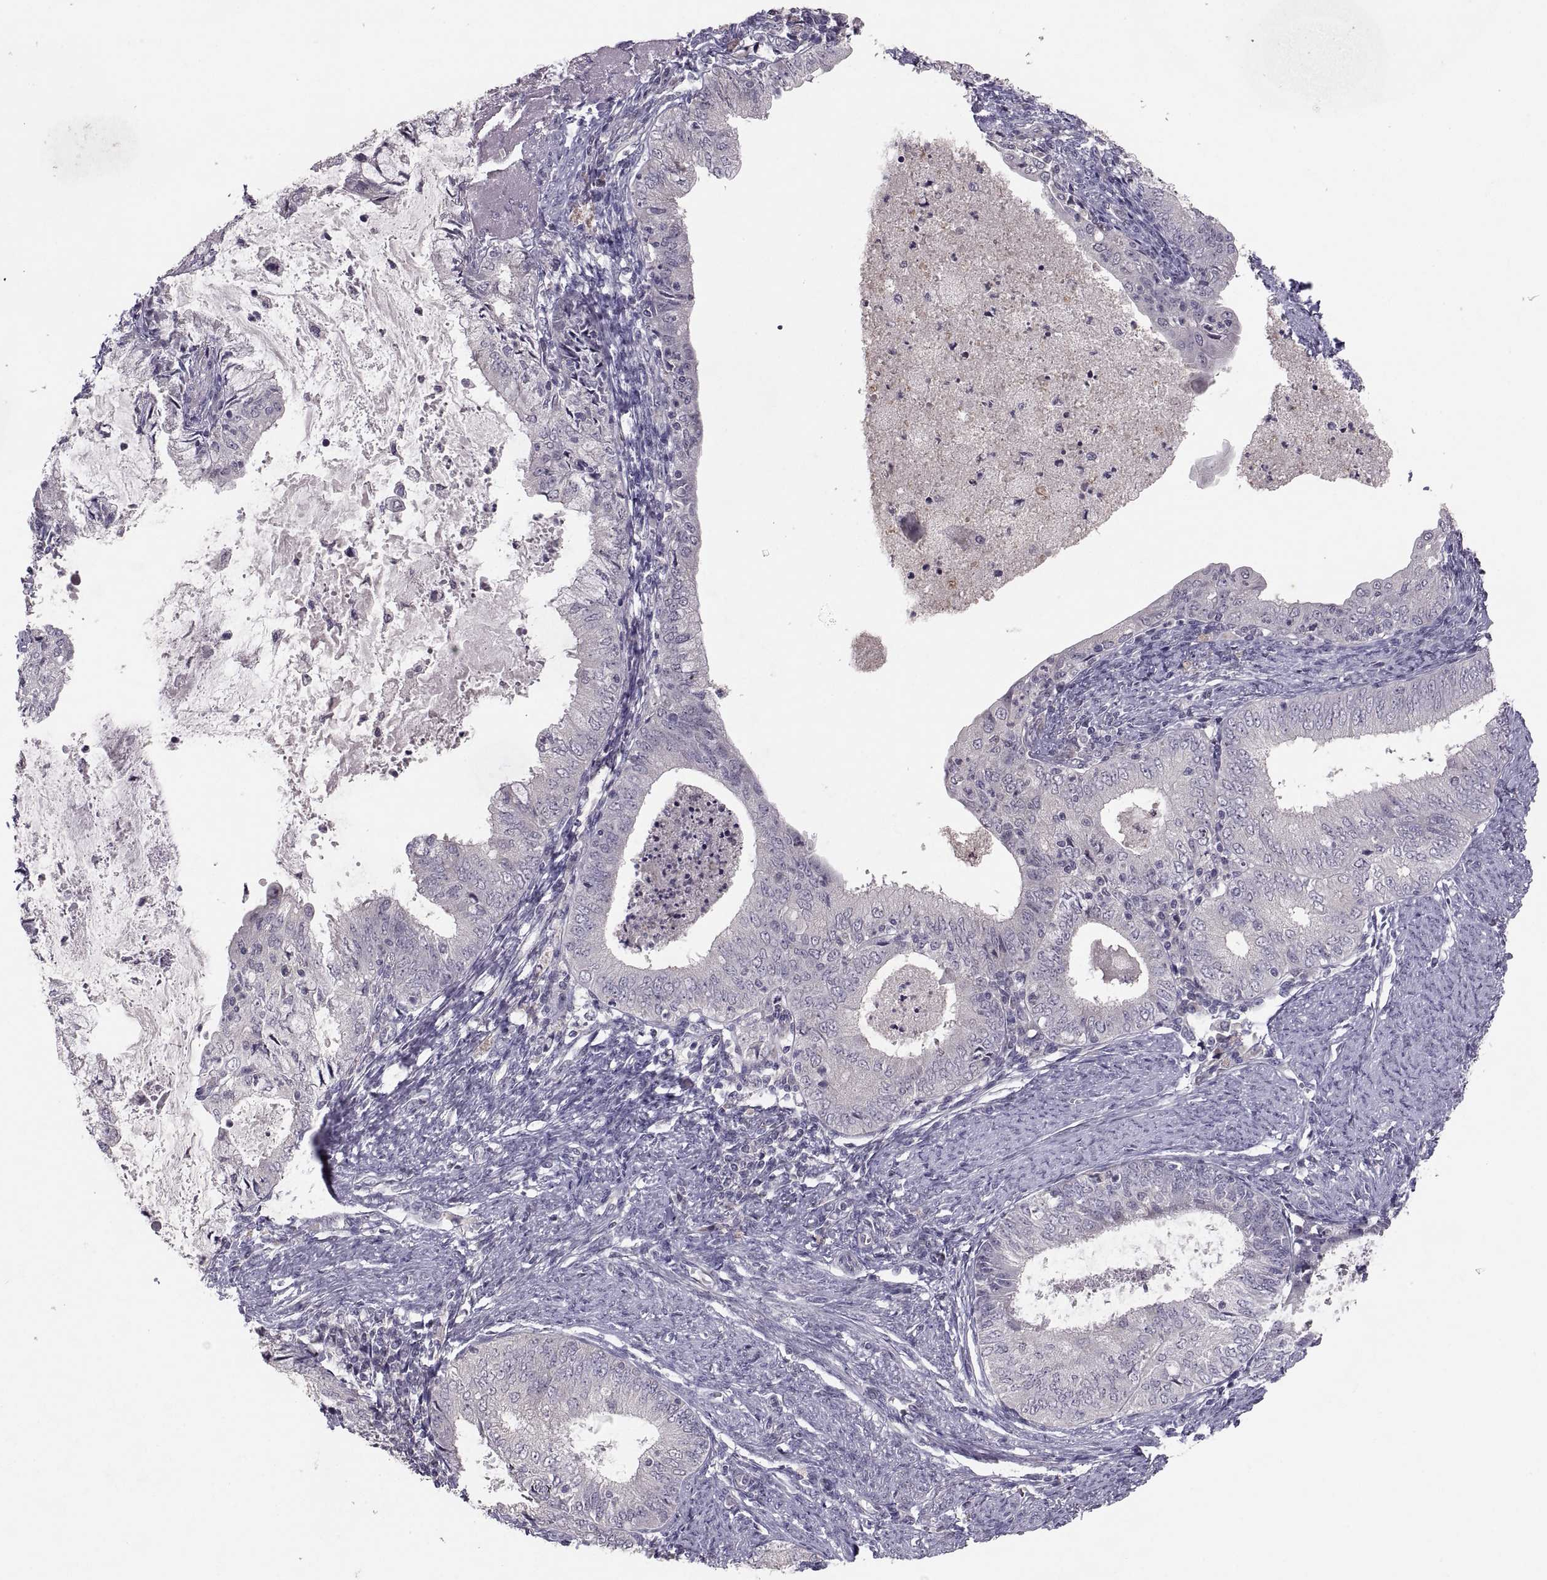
{"staining": {"intensity": "negative", "quantity": "none", "location": "none"}, "tissue": "endometrial cancer", "cell_type": "Tumor cells", "image_type": "cancer", "snomed": [{"axis": "morphology", "description": "Adenocarcinoma, NOS"}, {"axis": "topography", "description": "Endometrium"}], "caption": "DAB (3,3'-diaminobenzidine) immunohistochemical staining of adenocarcinoma (endometrial) demonstrates no significant expression in tumor cells.", "gene": "PAX2", "patient": {"sex": "female", "age": 57}}